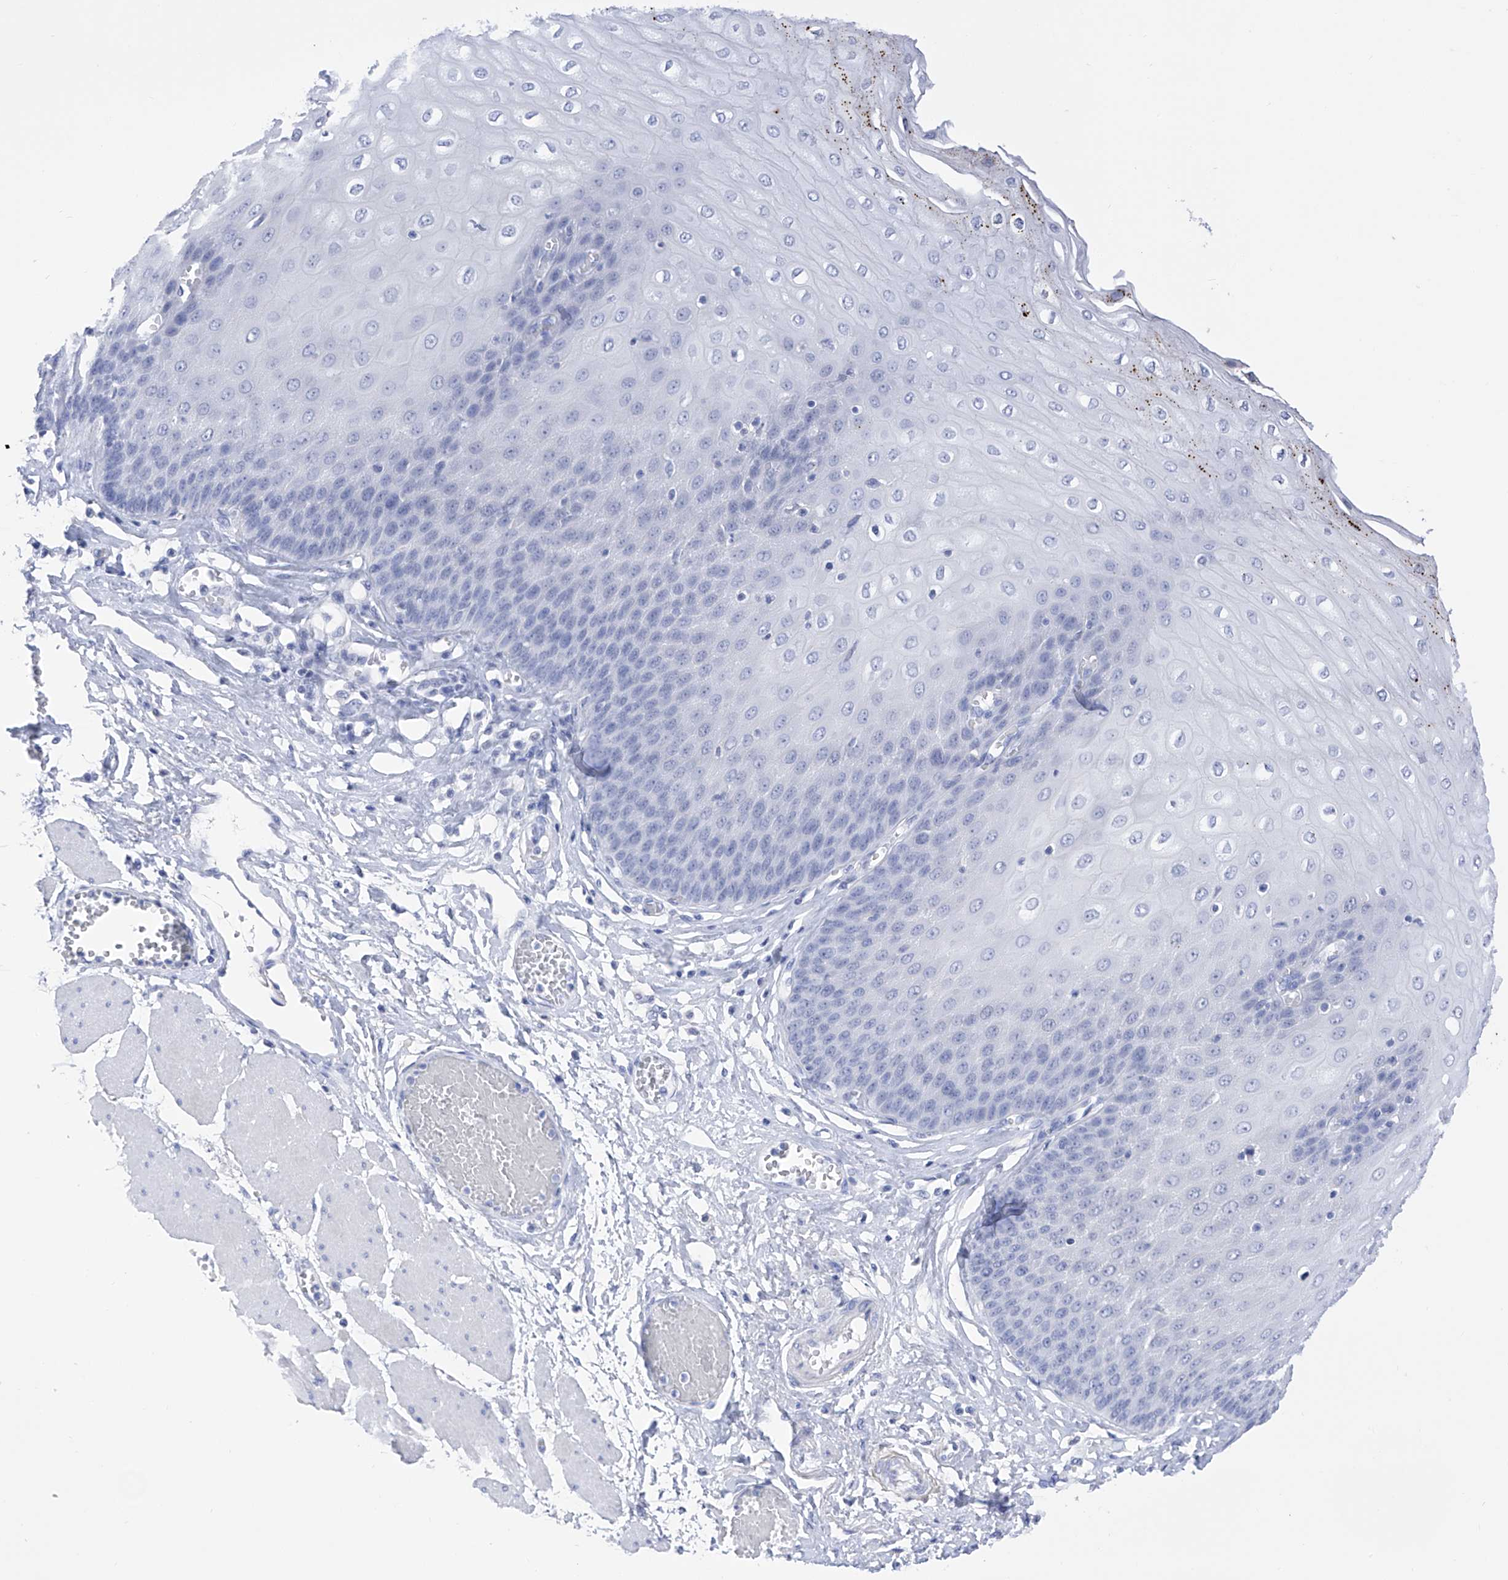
{"staining": {"intensity": "strong", "quantity": "<25%", "location": "cytoplasmic/membranous"}, "tissue": "esophagus", "cell_type": "Squamous epithelial cells", "image_type": "normal", "snomed": [{"axis": "morphology", "description": "Normal tissue, NOS"}, {"axis": "topography", "description": "Esophagus"}], "caption": "Brown immunohistochemical staining in benign human esophagus demonstrates strong cytoplasmic/membranous staining in approximately <25% of squamous epithelial cells.", "gene": "FLG", "patient": {"sex": "male", "age": 60}}